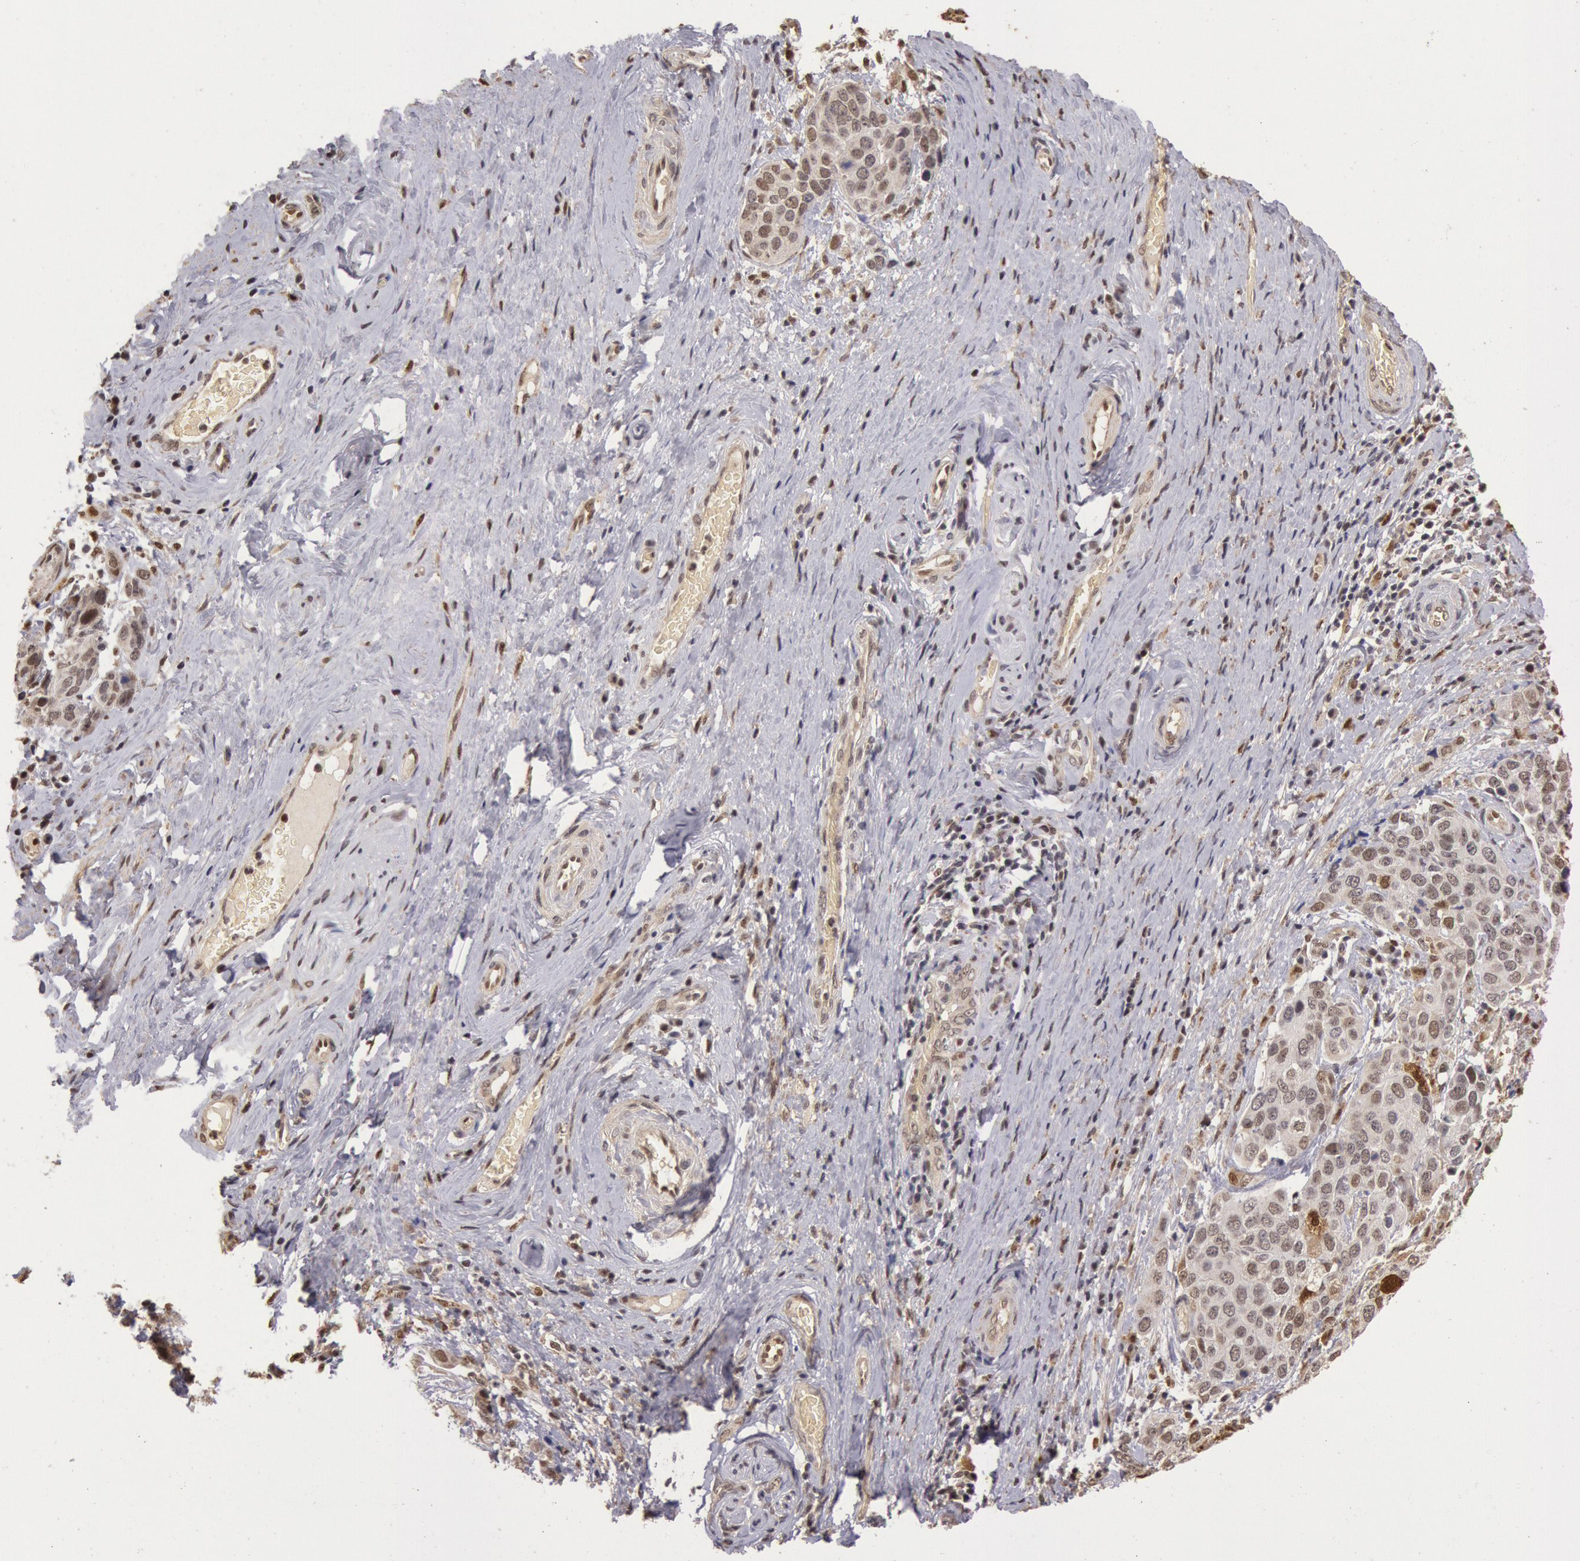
{"staining": {"intensity": "moderate", "quantity": "25%-75%", "location": "nuclear"}, "tissue": "cervical cancer", "cell_type": "Tumor cells", "image_type": "cancer", "snomed": [{"axis": "morphology", "description": "Squamous cell carcinoma, NOS"}, {"axis": "topography", "description": "Cervix"}], "caption": "A photomicrograph of cervical cancer stained for a protein displays moderate nuclear brown staining in tumor cells.", "gene": "LIG4", "patient": {"sex": "female", "age": 54}}